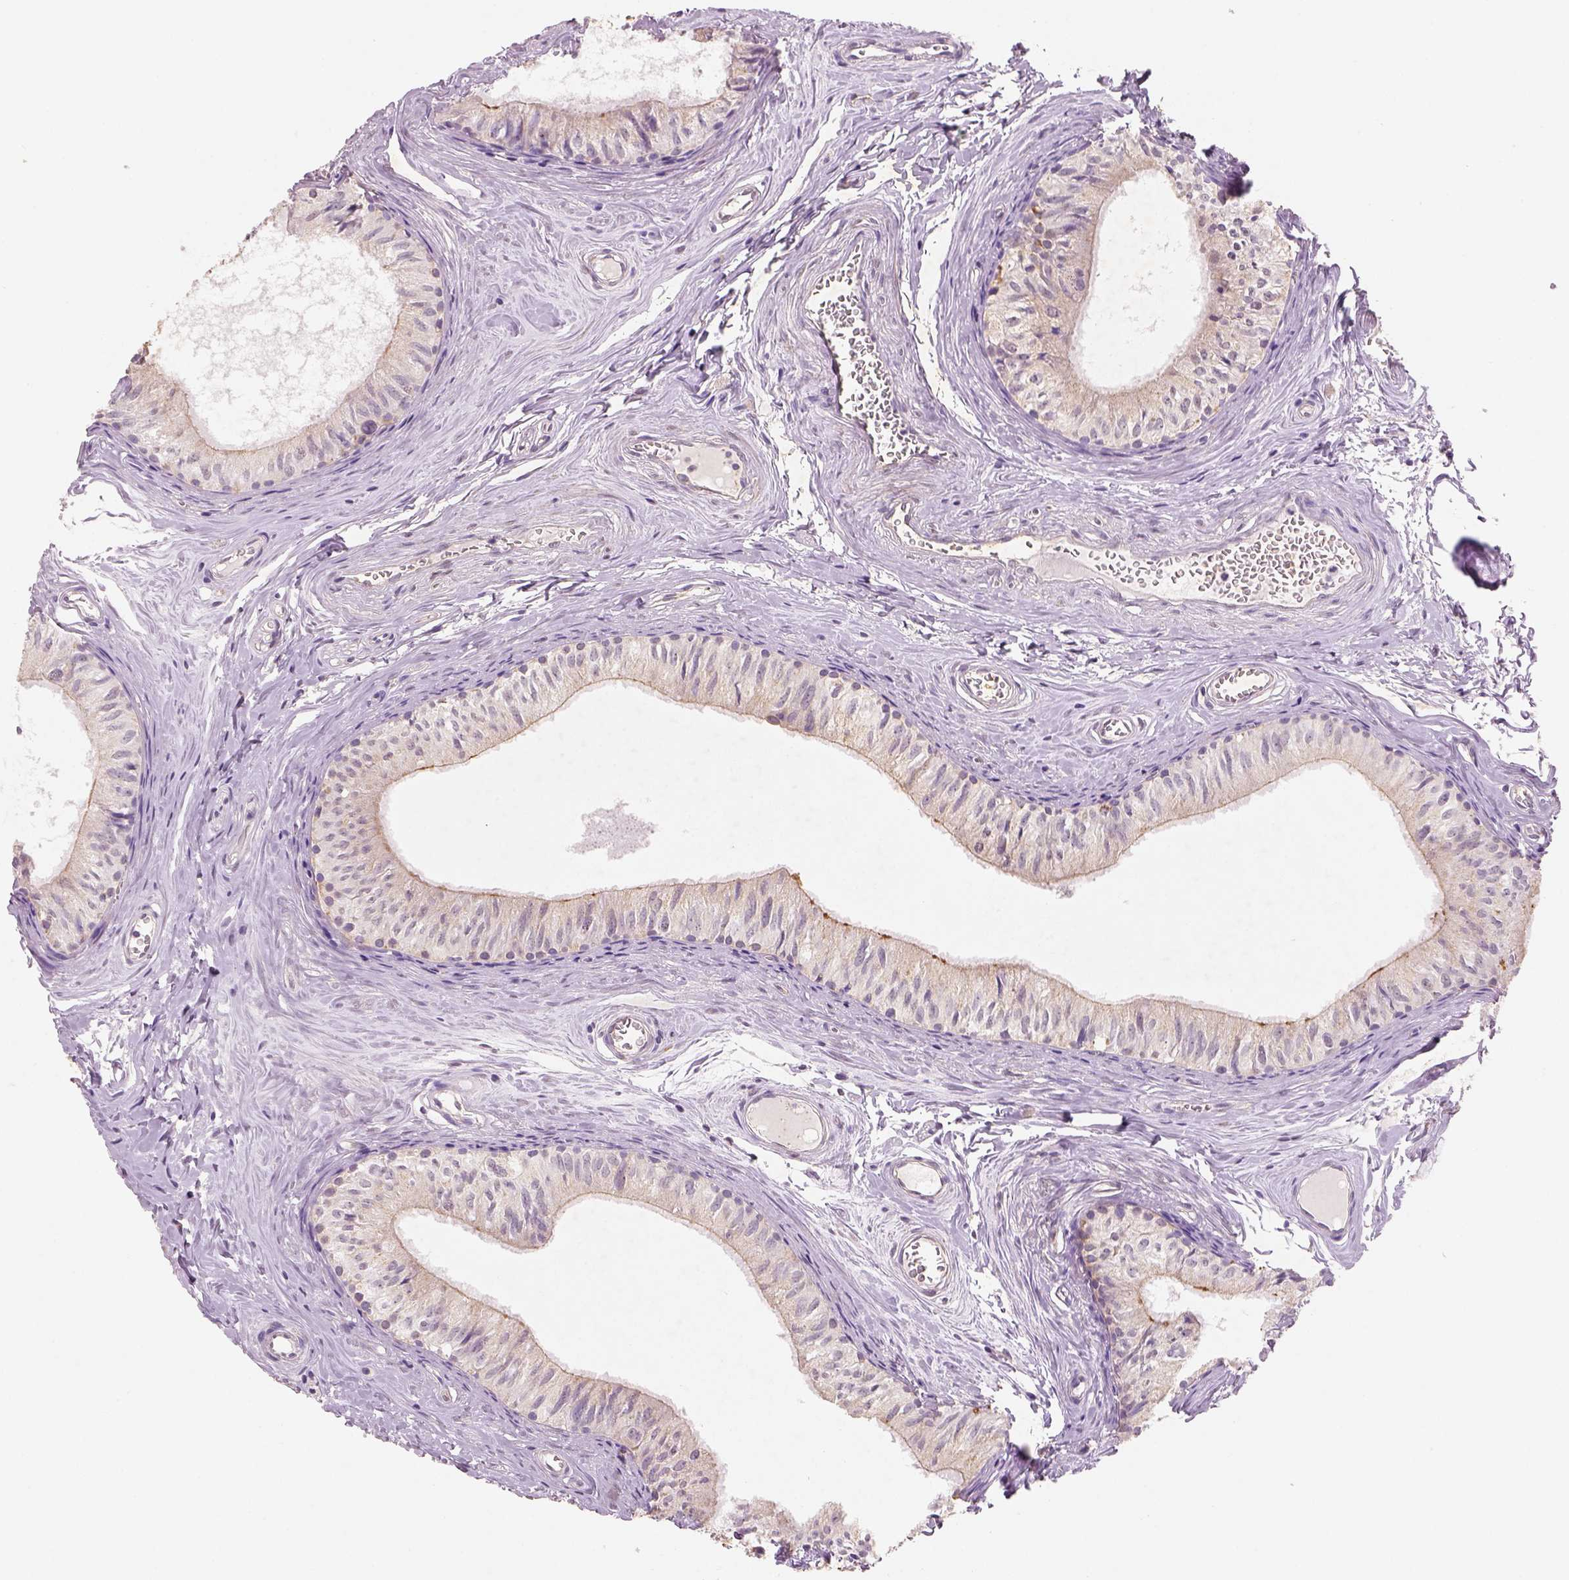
{"staining": {"intensity": "weak", "quantity": "25%-75%", "location": "cytoplasmic/membranous"}, "tissue": "epididymis", "cell_type": "Glandular cells", "image_type": "normal", "snomed": [{"axis": "morphology", "description": "Normal tissue, NOS"}, {"axis": "topography", "description": "Epididymis"}], "caption": "Weak cytoplasmic/membranous positivity is identified in approximately 25%-75% of glandular cells in unremarkable epididymis.", "gene": "AP2B1", "patient": {"sex": "male", "age": 52}}